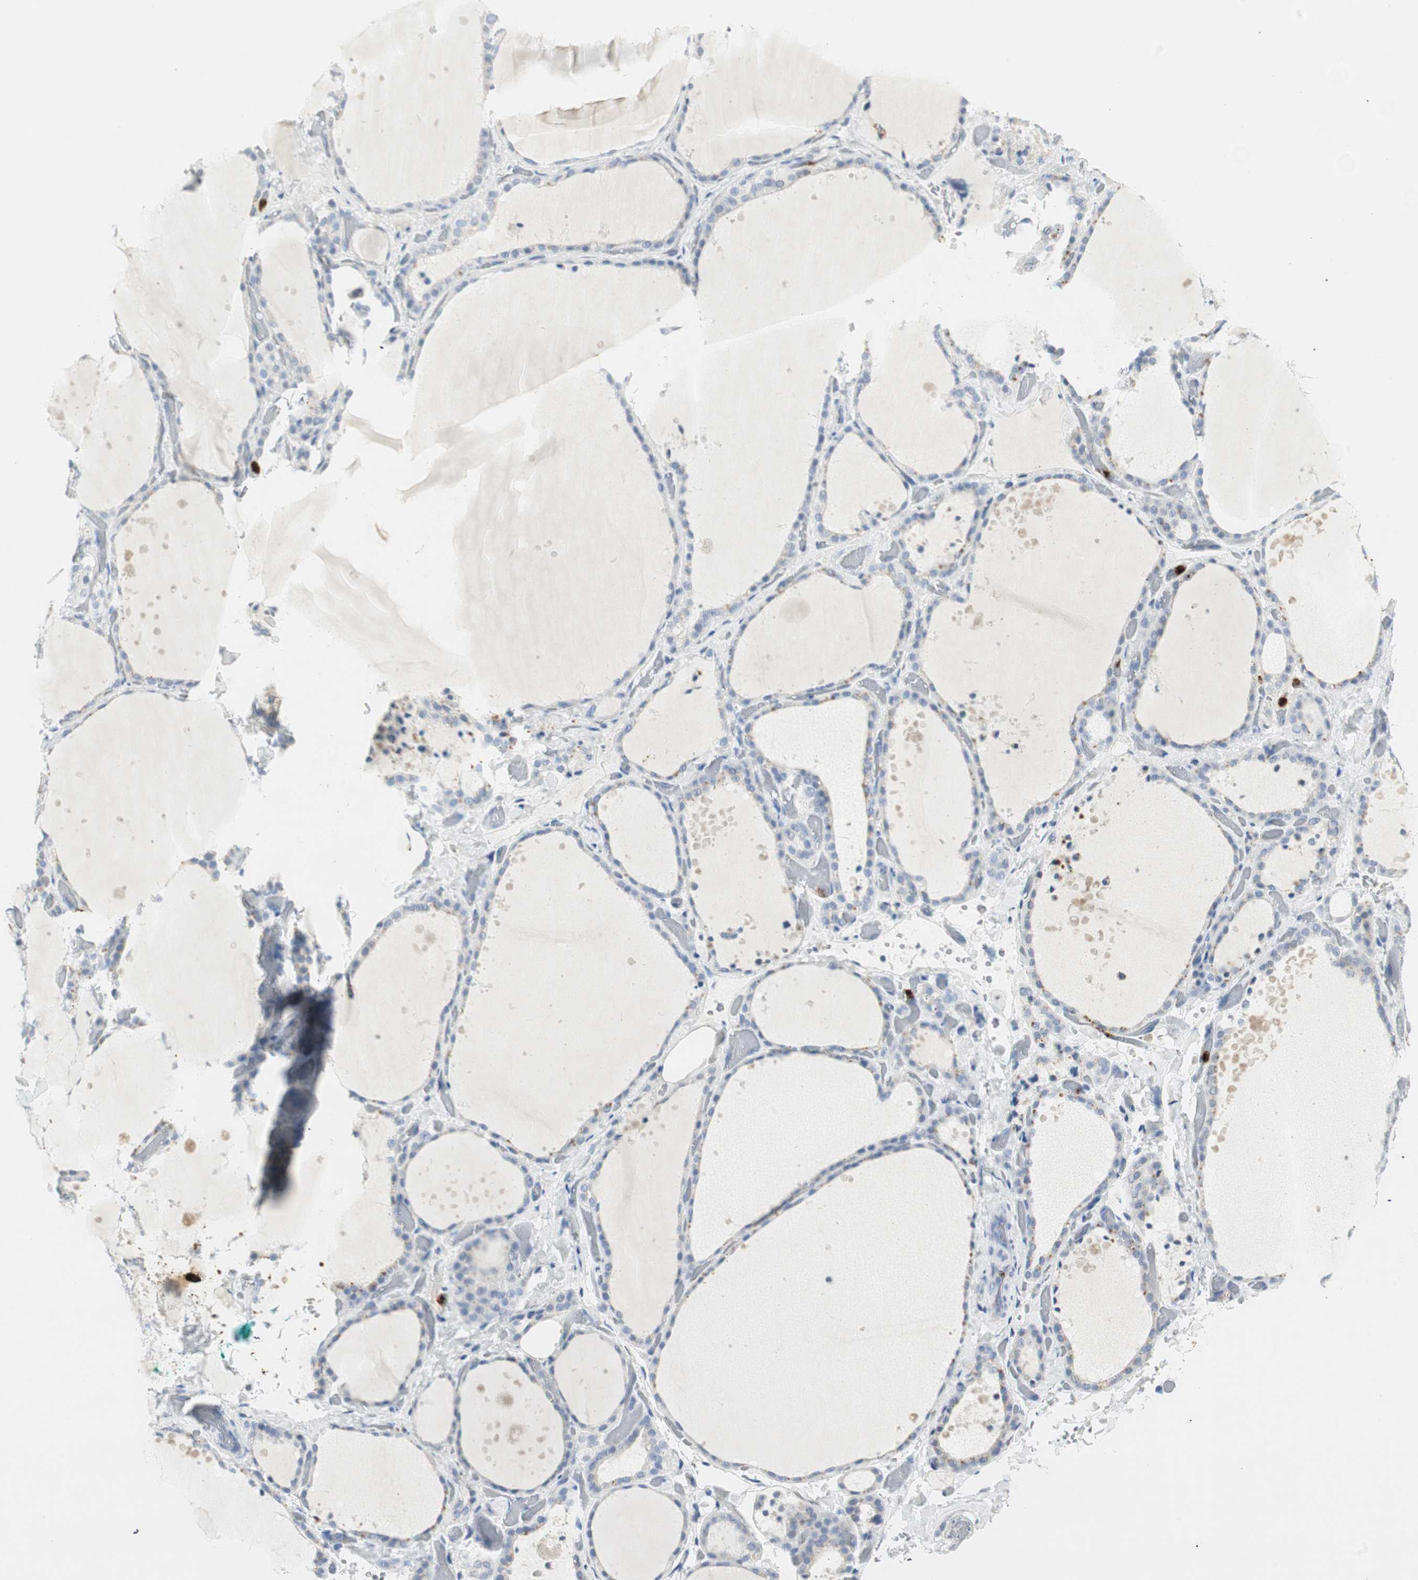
{"staining": {"intensity": "negative", "quantity": "none", "location": "none"}, "tissue": "thyroid gland", "cell_type": "Glandular cells", "image_type": "normal", "snomed": [{"axis": "morphology", "description": "Normal tissue, NOS"}, {"axis": "topography", "description": "Thyroid gland"}], "caption": "This is an immunohistochemistry photomicrograph of benign thyroid gland. There is no staining in glandular cells.", "gene": "PRTN3", "patient": {"sex": "female", "age": 44}}